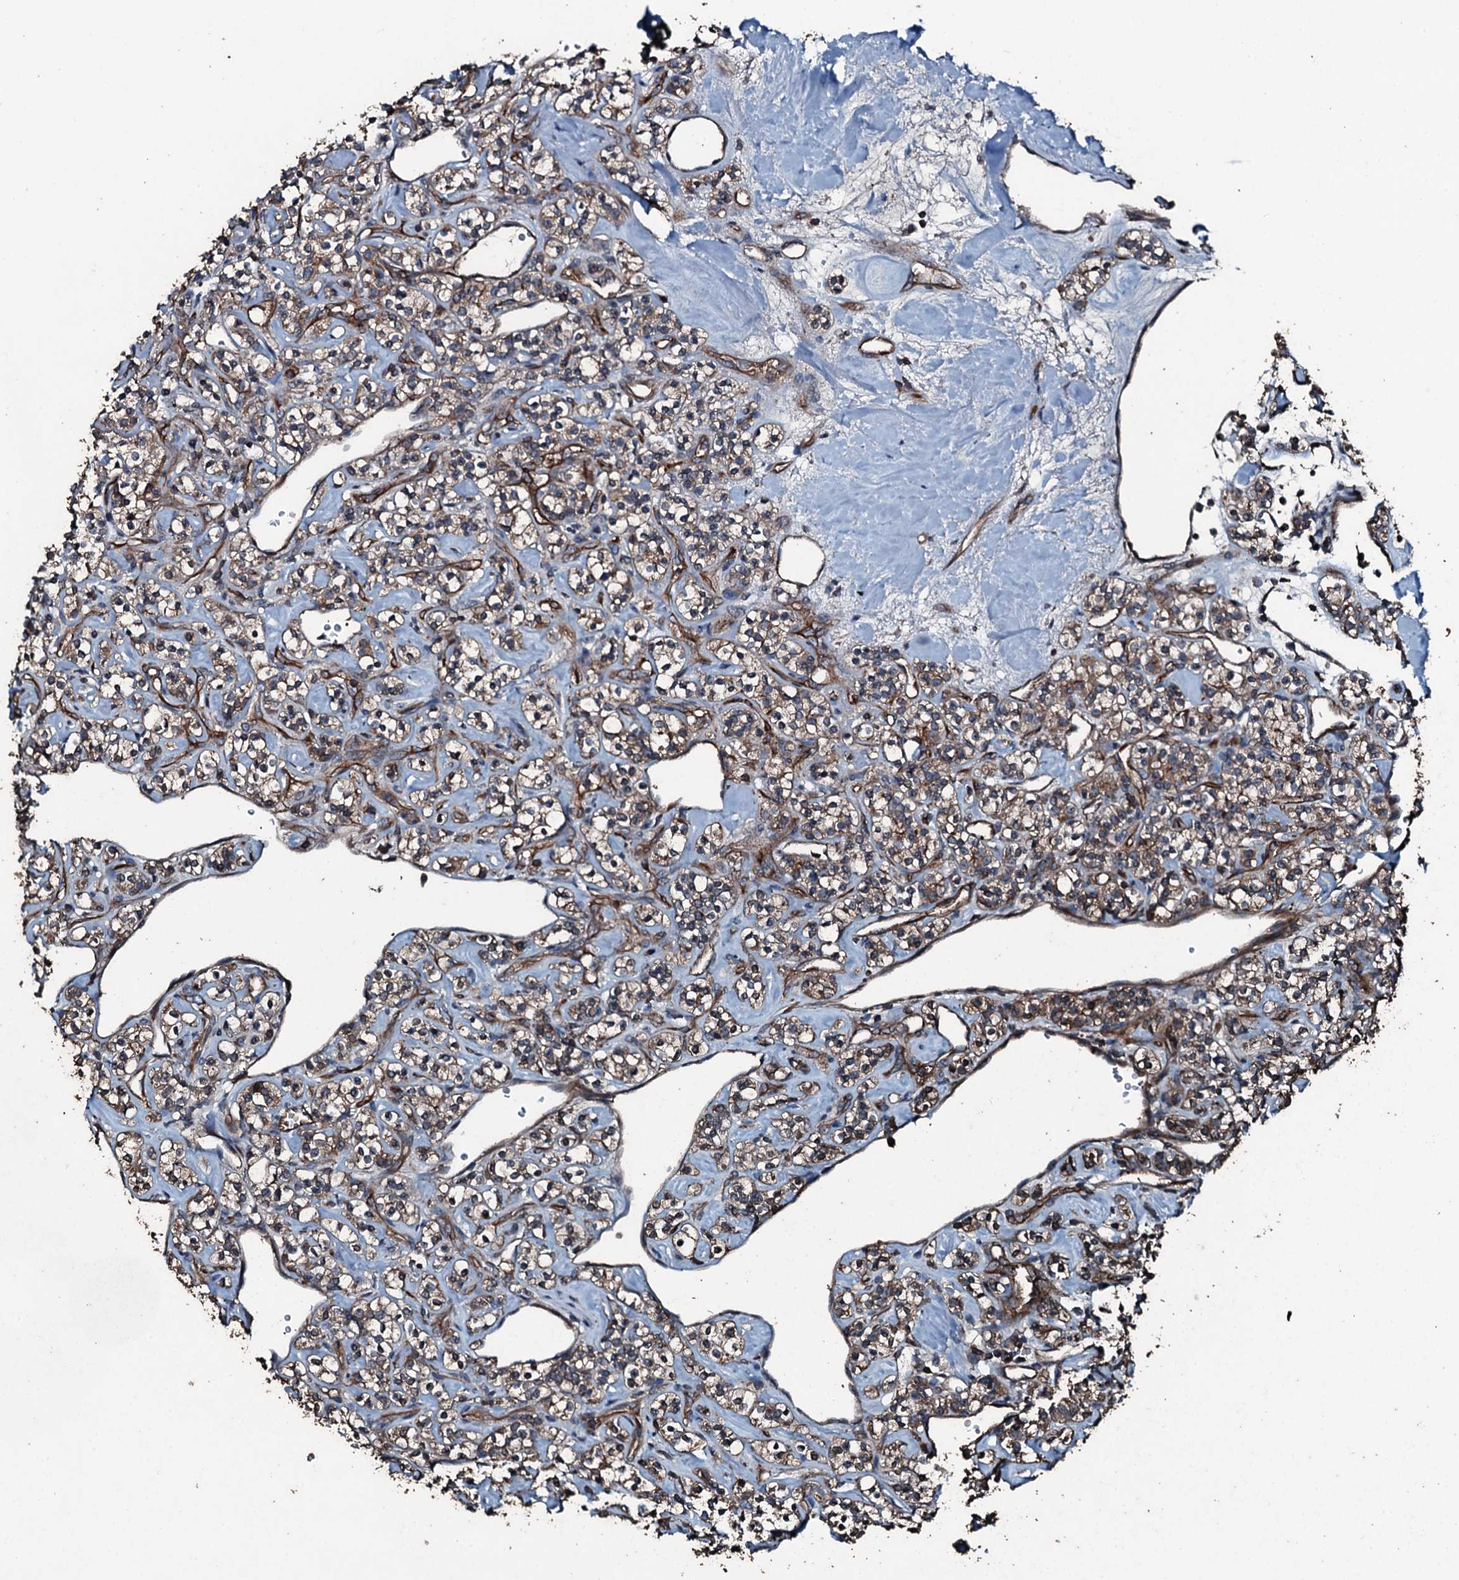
{"staining": {"intensity": "moderate", "quantity": "25%-75%", "location": "cytoplasmic/membranous"}, "tissue": "renal cancer", "cell_type": "Tumor cells", "image_type": "cancer", "snomed": [{"axis": "morphology", "description": "Adenocarcinoma, NOS"}, {"axis": "topography", "description": "Kidney"}], "caption": "This is an image of IHC staining of renal cancer, which shows moderate expression in the cytoplasmic/membranous of tumor cells.", "gene": "SLC25A38", "patient": {"sex": "male", "age": 77}}